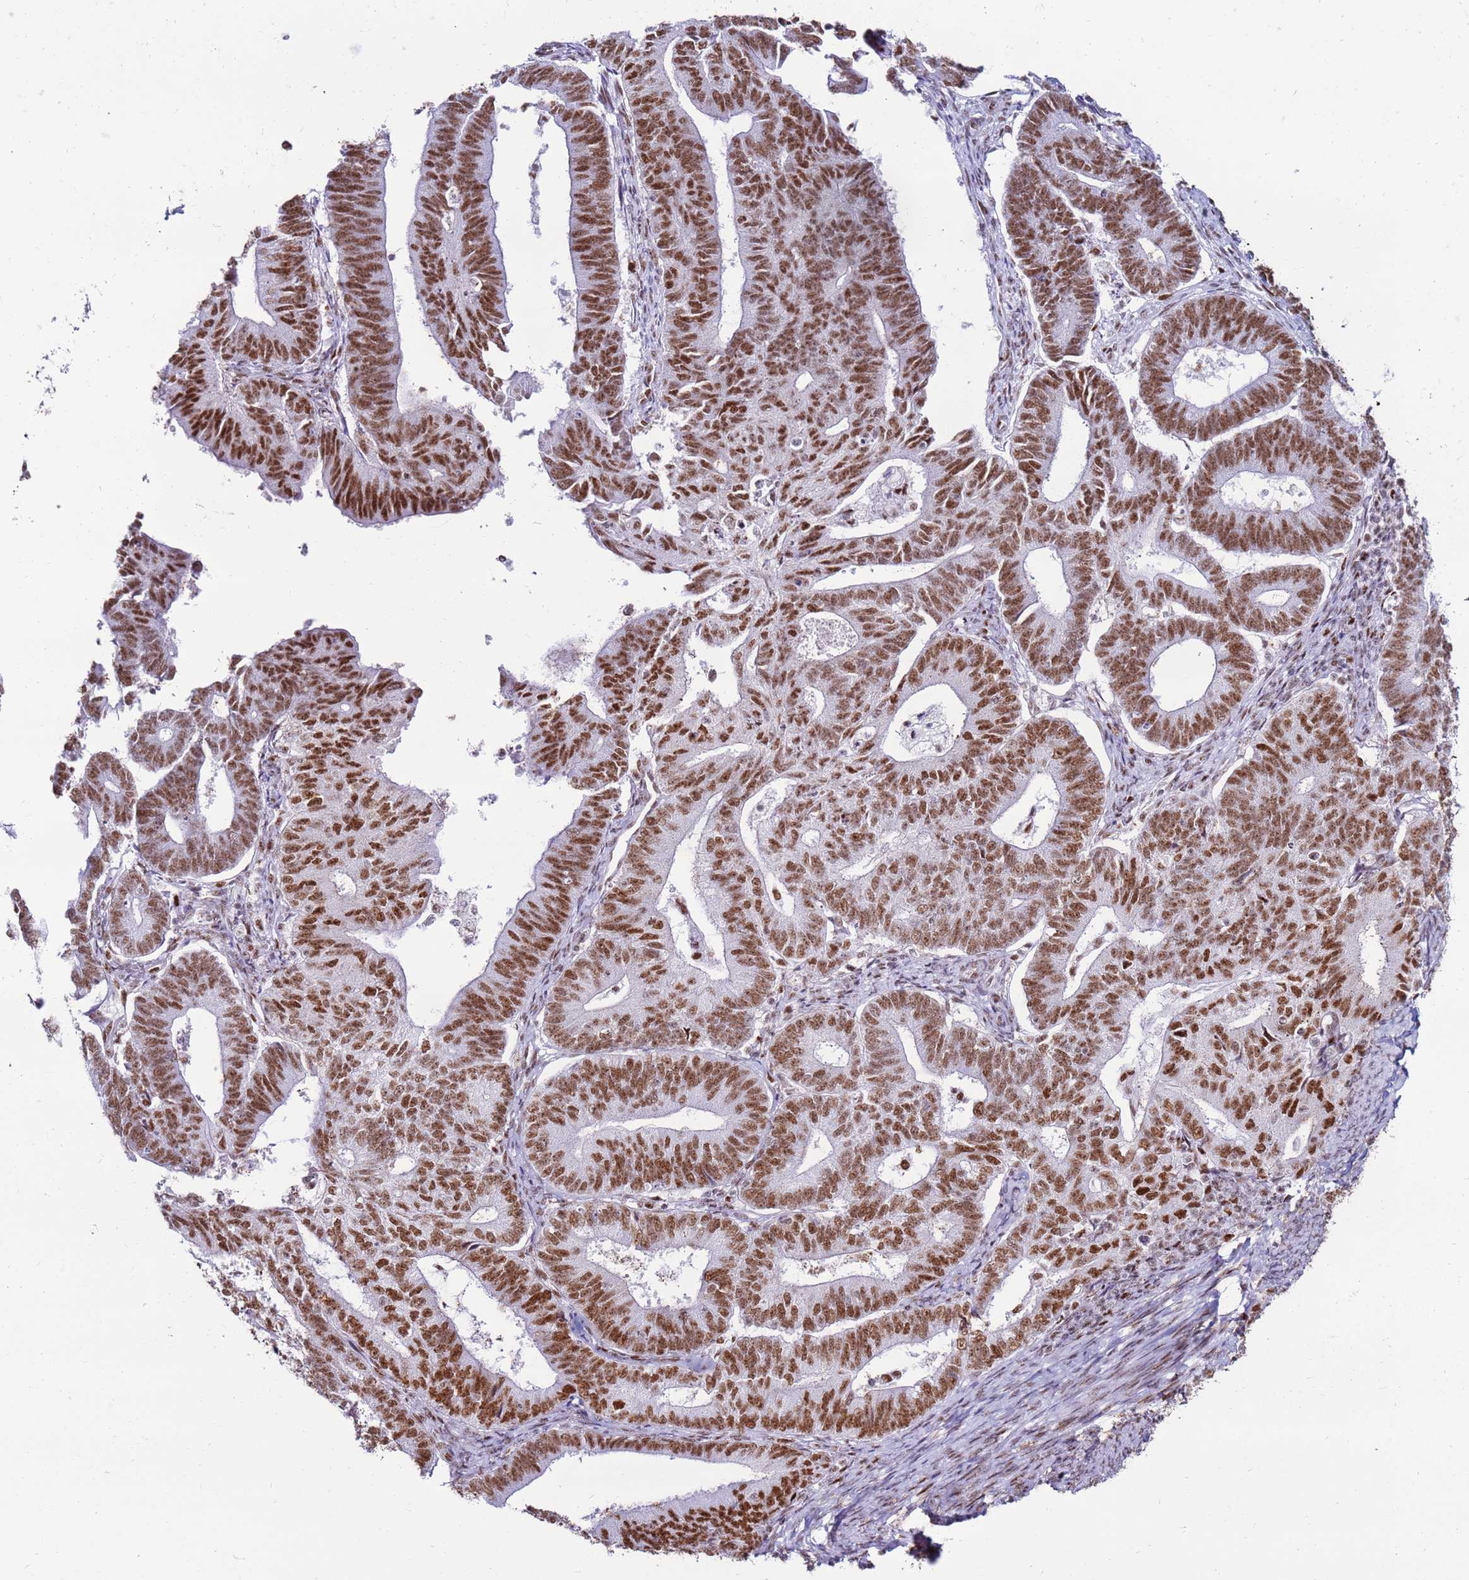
{"staining": {"intensity": "strong", "quantity": ">75%", "location": "nuclear"}, "tissue": "endometrial cancer", "cell_type": "Tumor cells", "image_type": "cancer", "snomed": [{"axis": "morphology", "description": "Adenocarcinoma, NOS"}, {"axis": "topography", "description": "Endometrium"}], "caption": "A brown stain shows strong nuclear positivity of a protein in adenocarcinoma (endometrial) tumor cells.", "gene": "KPNA4", "patient": {"sex": "female", "age": 70}}